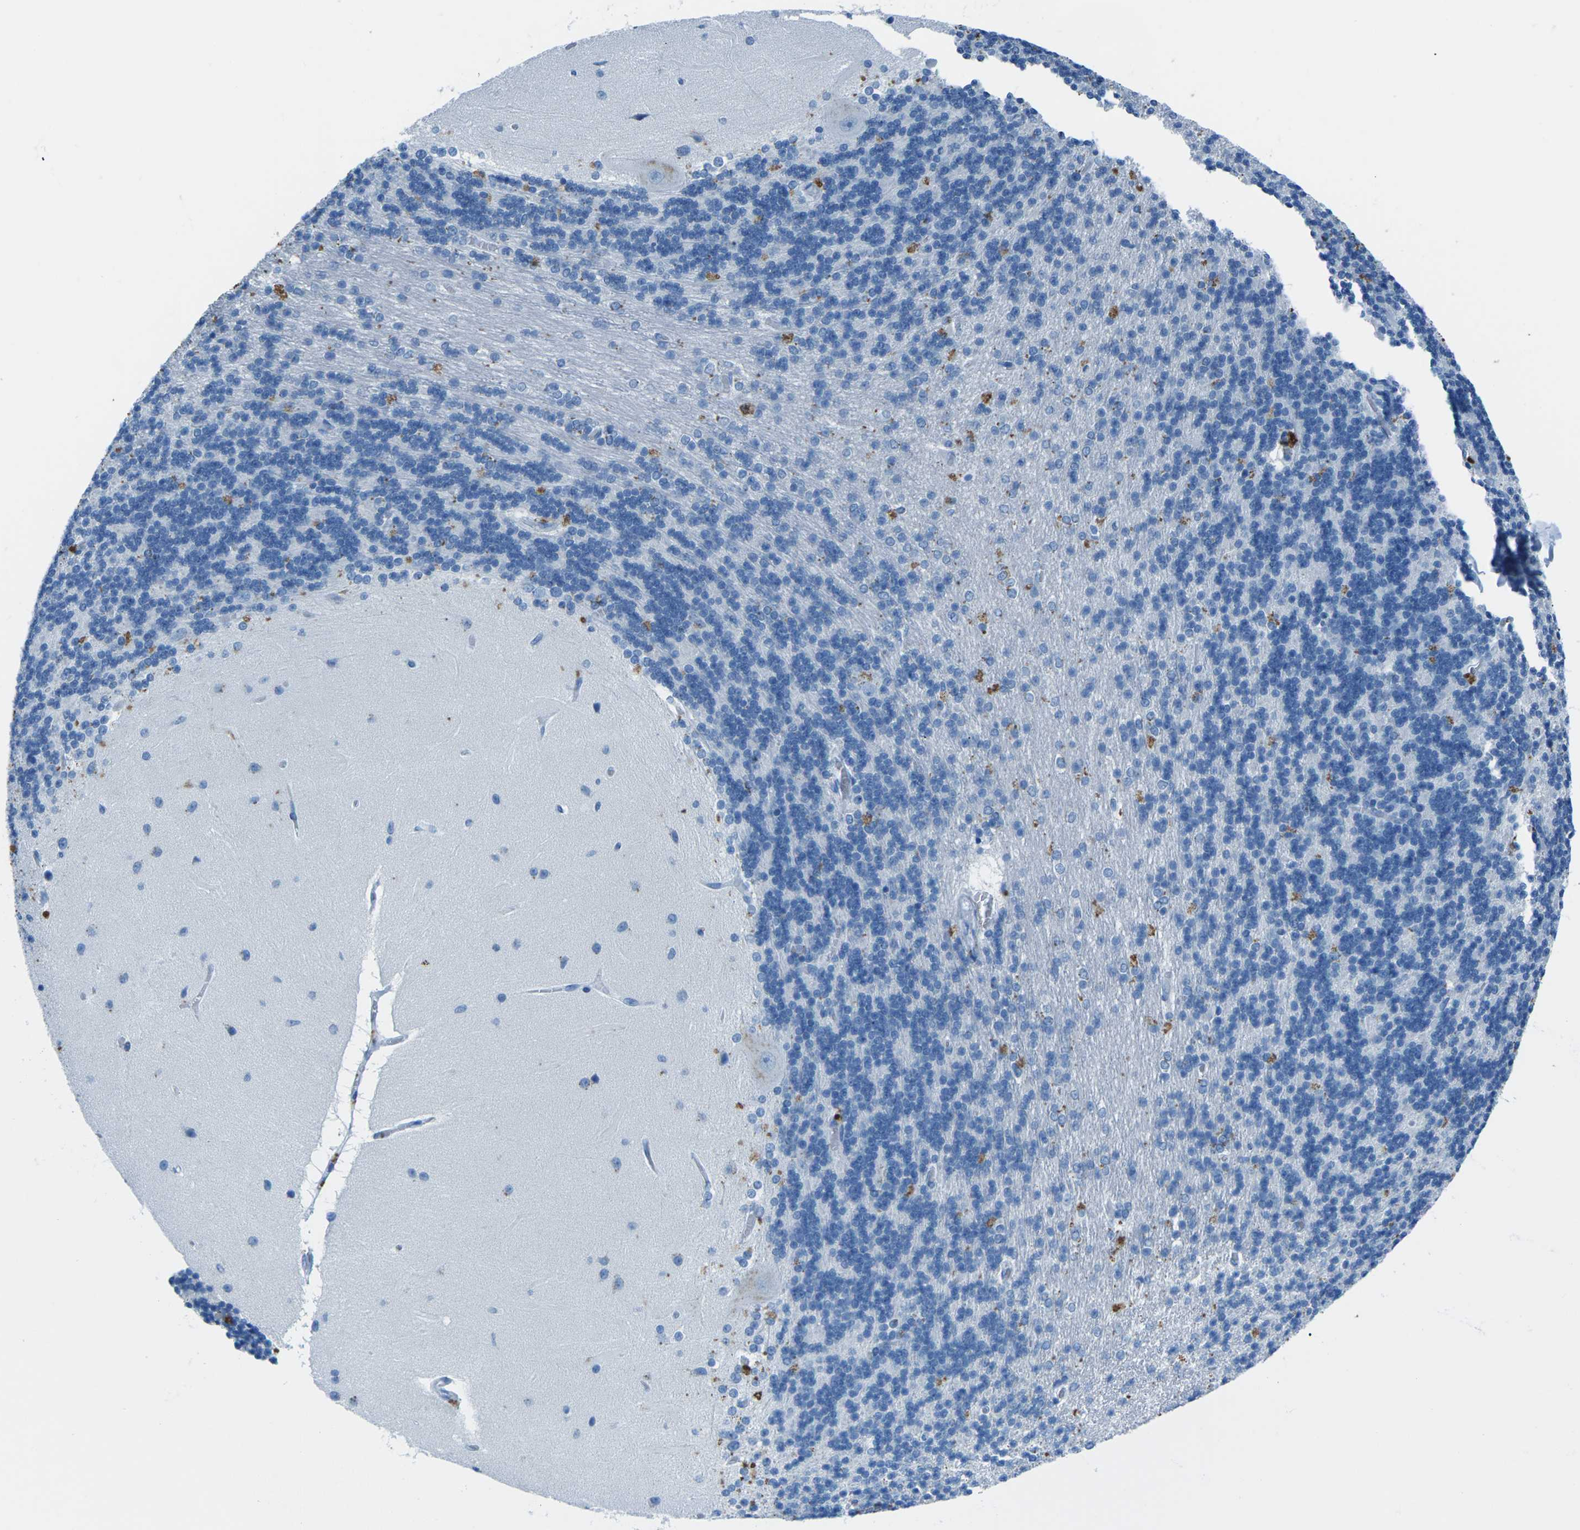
{"staining": {"intensity": "negative", "quantity": "none", "location": "none"}, "tissue": "cerebellum", "cell_type": "Cells in granular layer", "image_type": "normal", "snomed": [{"axis": "morphology", "description": "Normal tissue, NOS"}, {"axis": "topography", "description": "Cerebellum"}], "caption": "Immunohistochemical staining of benign human cerebellum shows no significant staining in cells in granular layer.", "gene": "MYH8", "patient": {"sex": "female", "age": 54}}